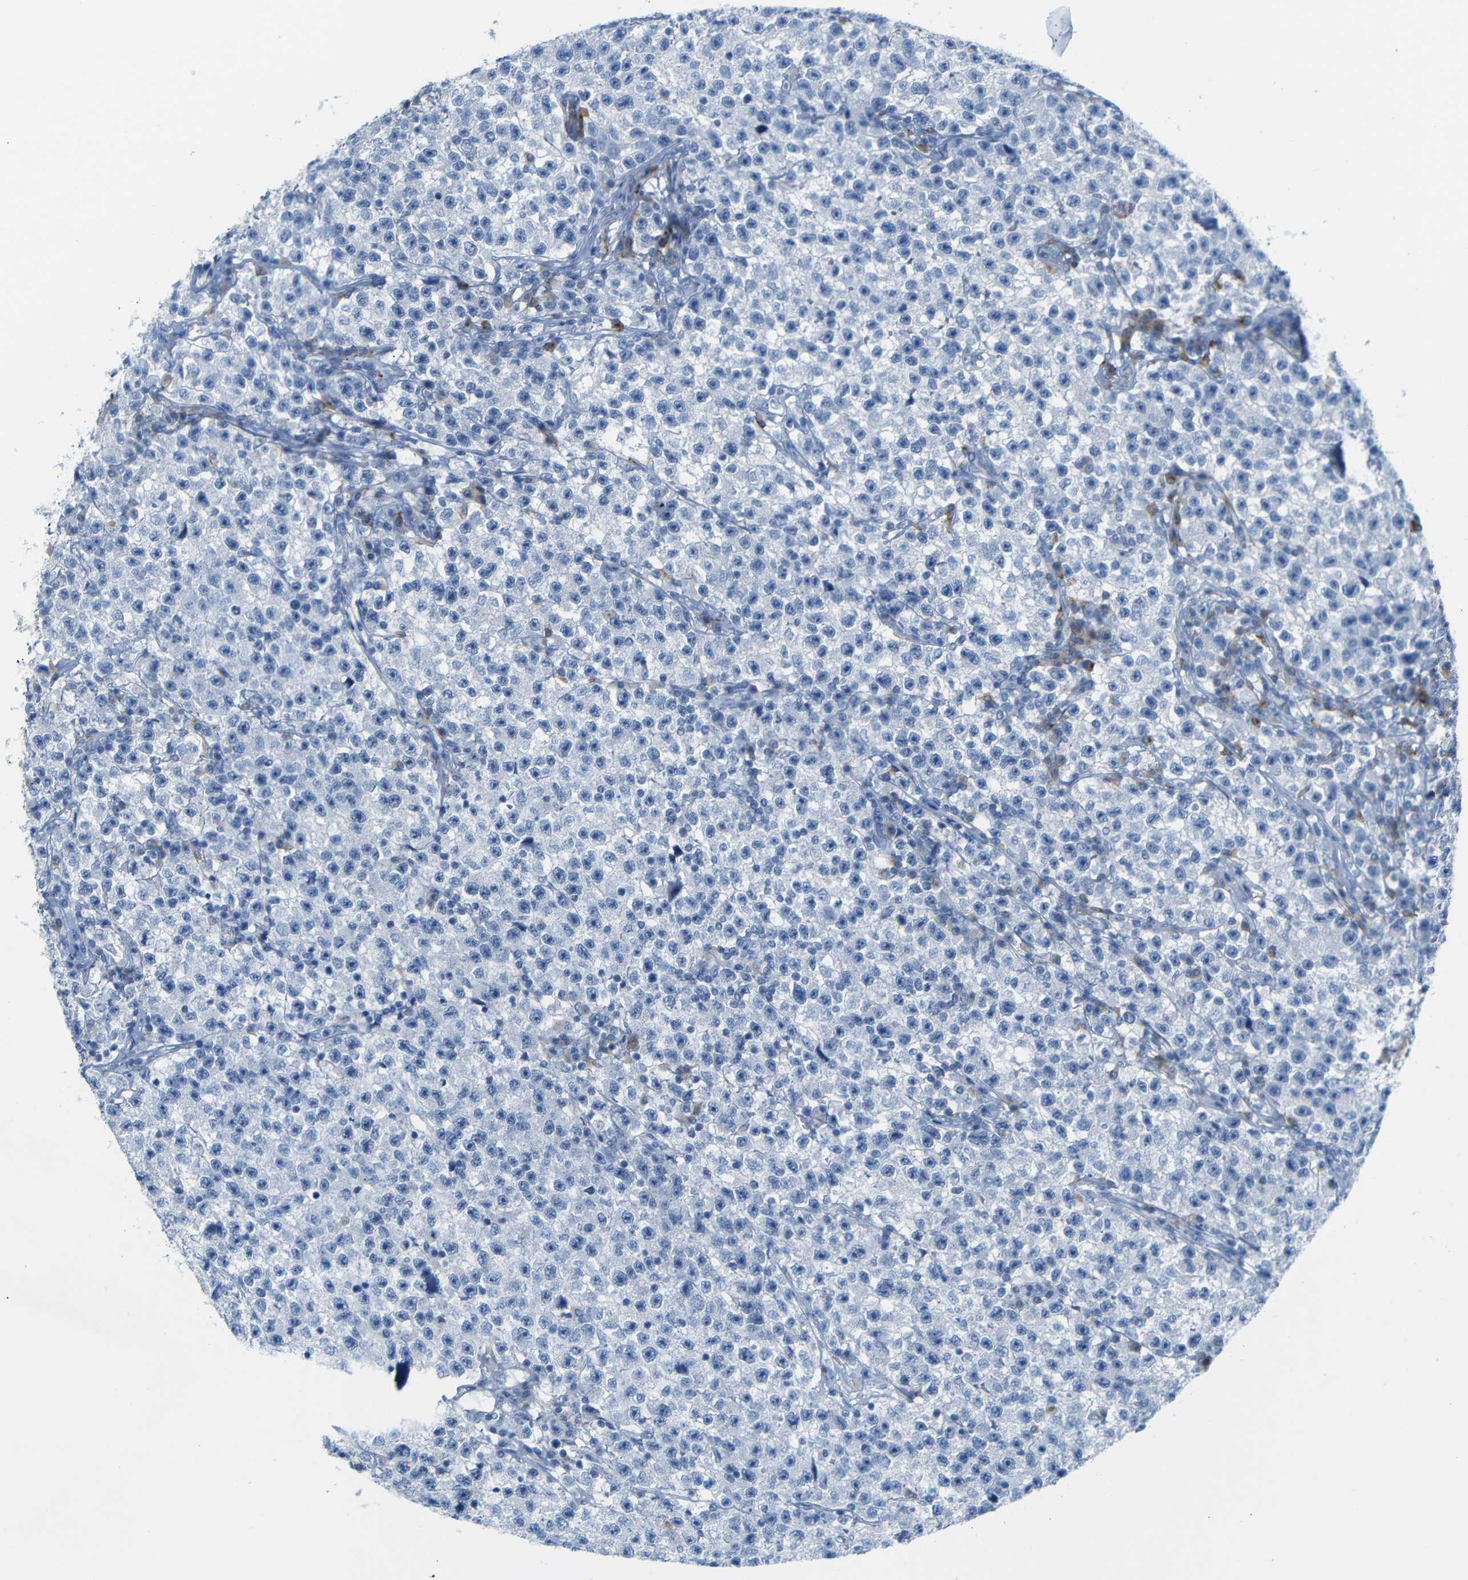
{"staining": {"intensity": "negative", "quantity": "none", "location": "none"}, "tissue": "testis cancer", "cell_type": "Tumor cells", "image_type": "cancer", "snomed": [{"axis": "morphology", "description": "Seminoma, NOS"}, {"axis": "topography", "description": "Testis"}], "caption": "Tumor cells are negative for brown protein staining in seminoma (testis).", "gene": "FCRL1", "patient": {"sex": "male", "age": 22}}